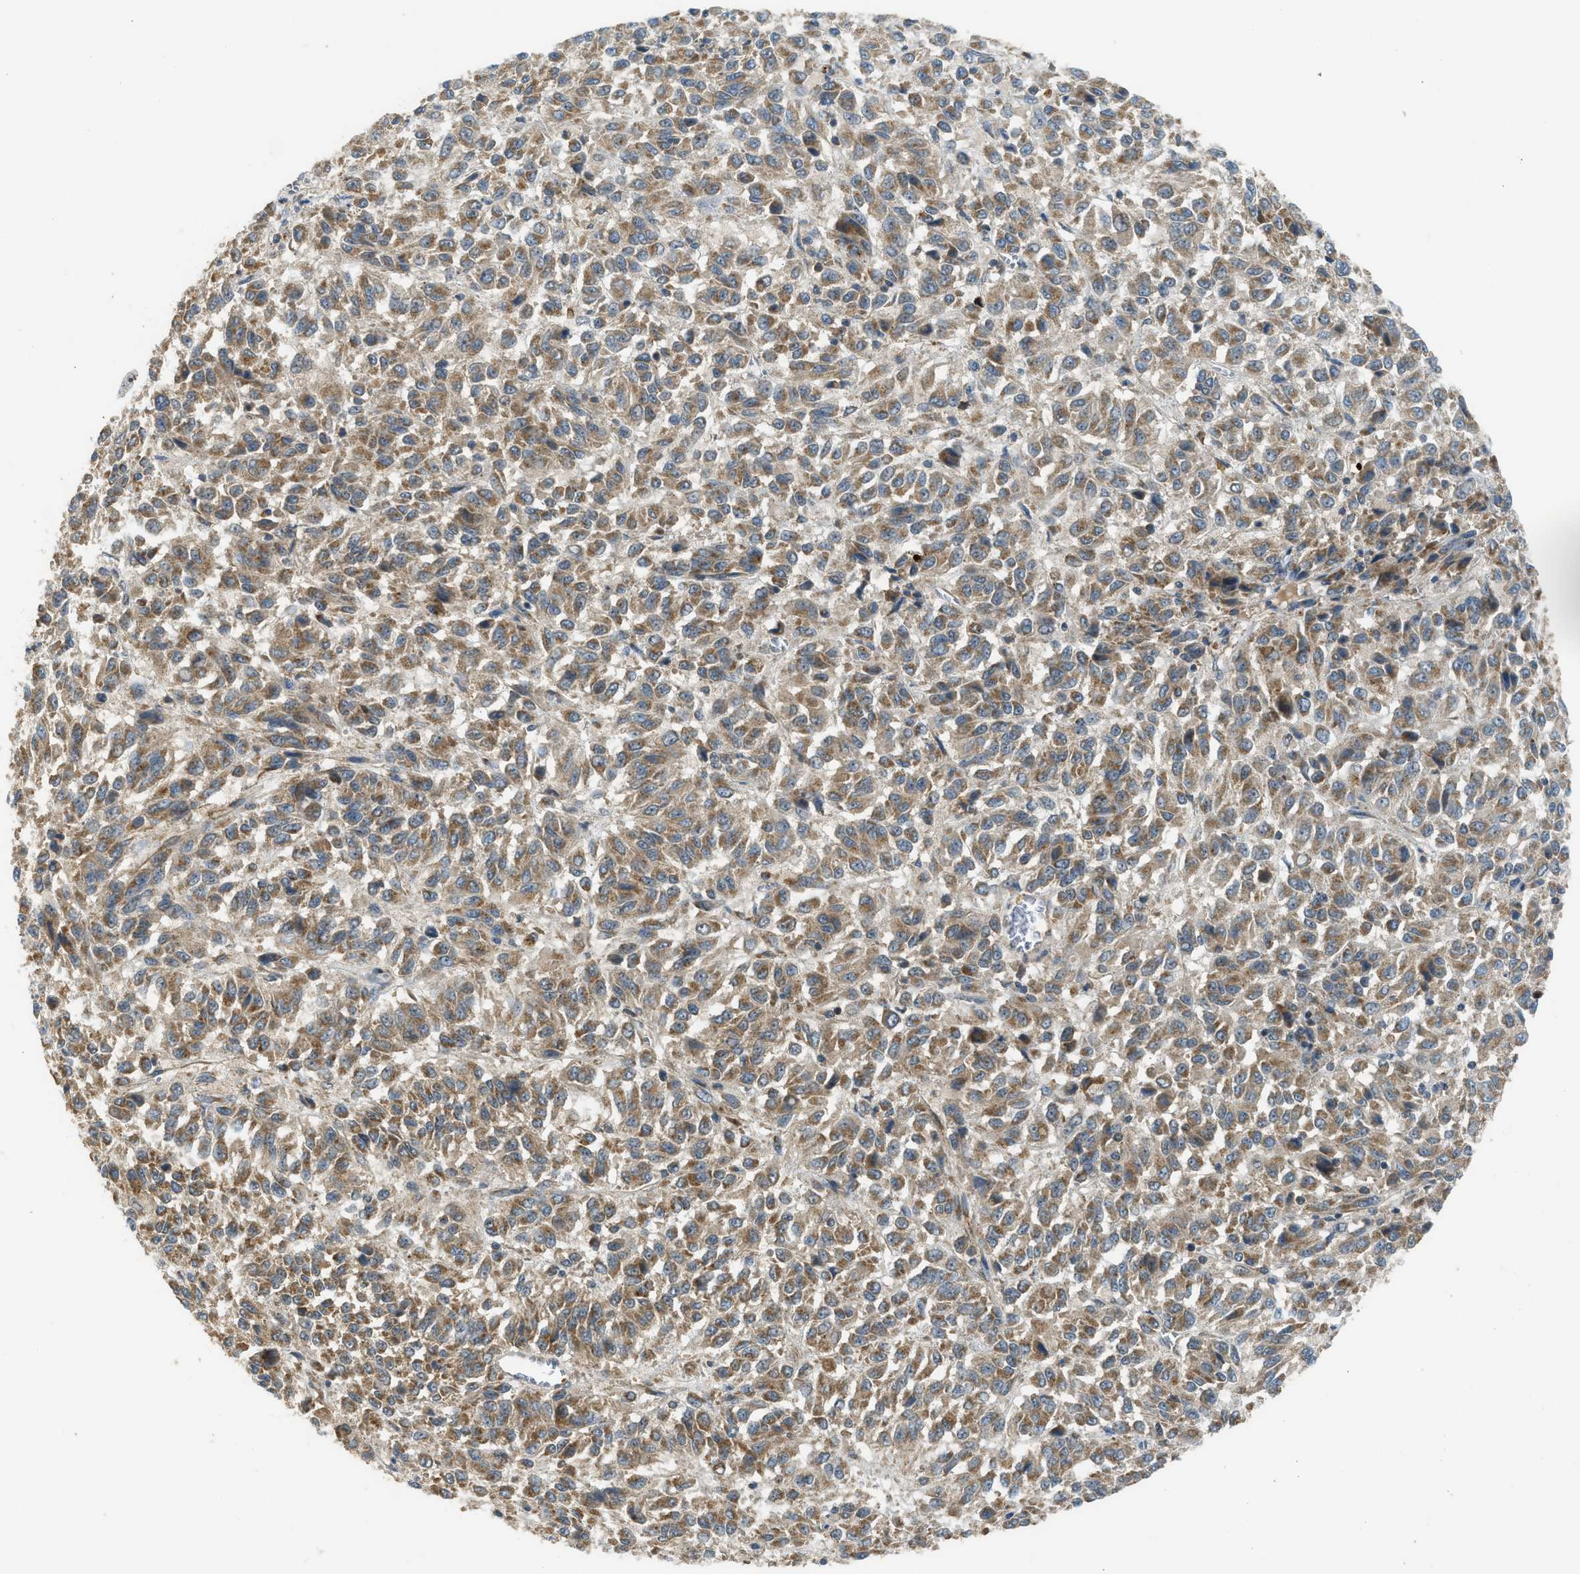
{"staining": {"intensity": "moderate", "quantity": ">75%", "location": "cytoplasmic/membranous"}, "tissue": "melanoma", "cell_type": "Tumor cells", "image_type": "cancer", "snomed": [{"axis": "morphology", "description": "Malignant melanoma, Metastatic site"}, {"axis": "topography", "description": "Lung"}], "caption": "Tumor cells display medium levels of moderate cytoplasmic/membranous positivity in about >75% of cells in human melanoma. (Stains: DAB in brown, nuclei in blue, Microscopy: brightfield microscopy at high magnification).", "gene": "STARD3", "patient": {"sex": "male", "age": 64}}